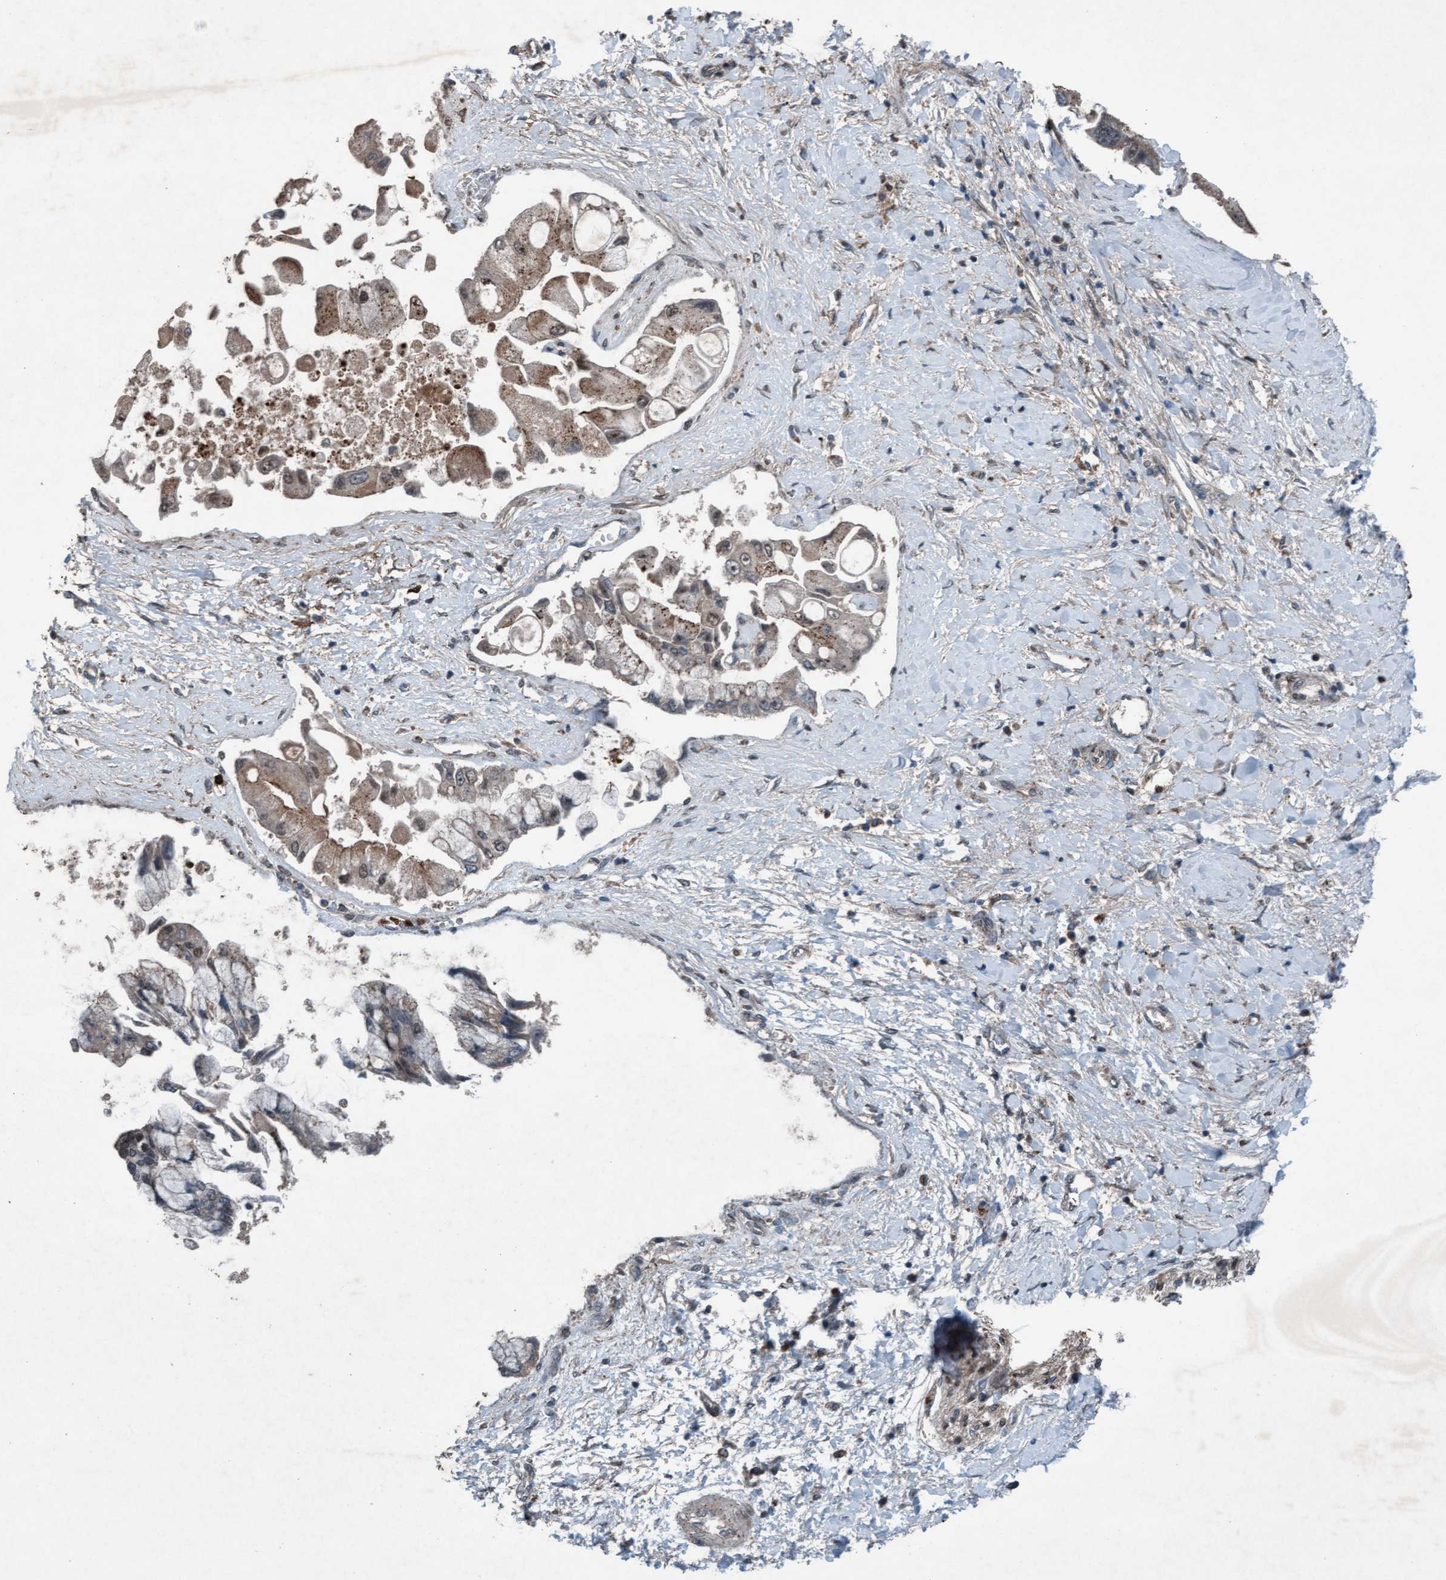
{"staining": {"intensity": "moderate", "quantity": "<25%", "location": "cytoplasmic/membranous,nuclear"}, "tissue": "liver cancer", "cell_type": "Tumor cells", "image_type": "cancer", "snomed": [{"axis": "morphology", "description": "Cholangiocarcinoma"}, {"axis": "topography", "description": "Liver"}], "caption": "A micrograph showing moderate cytoplasmic/membranous and nuclear staining in approximately <25% of tumor cells in liver cholangiocarcinoma, as visualized by brown immunohistochemical staining.", "gene": "PLXNB2", "patient": {"sex": "male", "age": 50}}